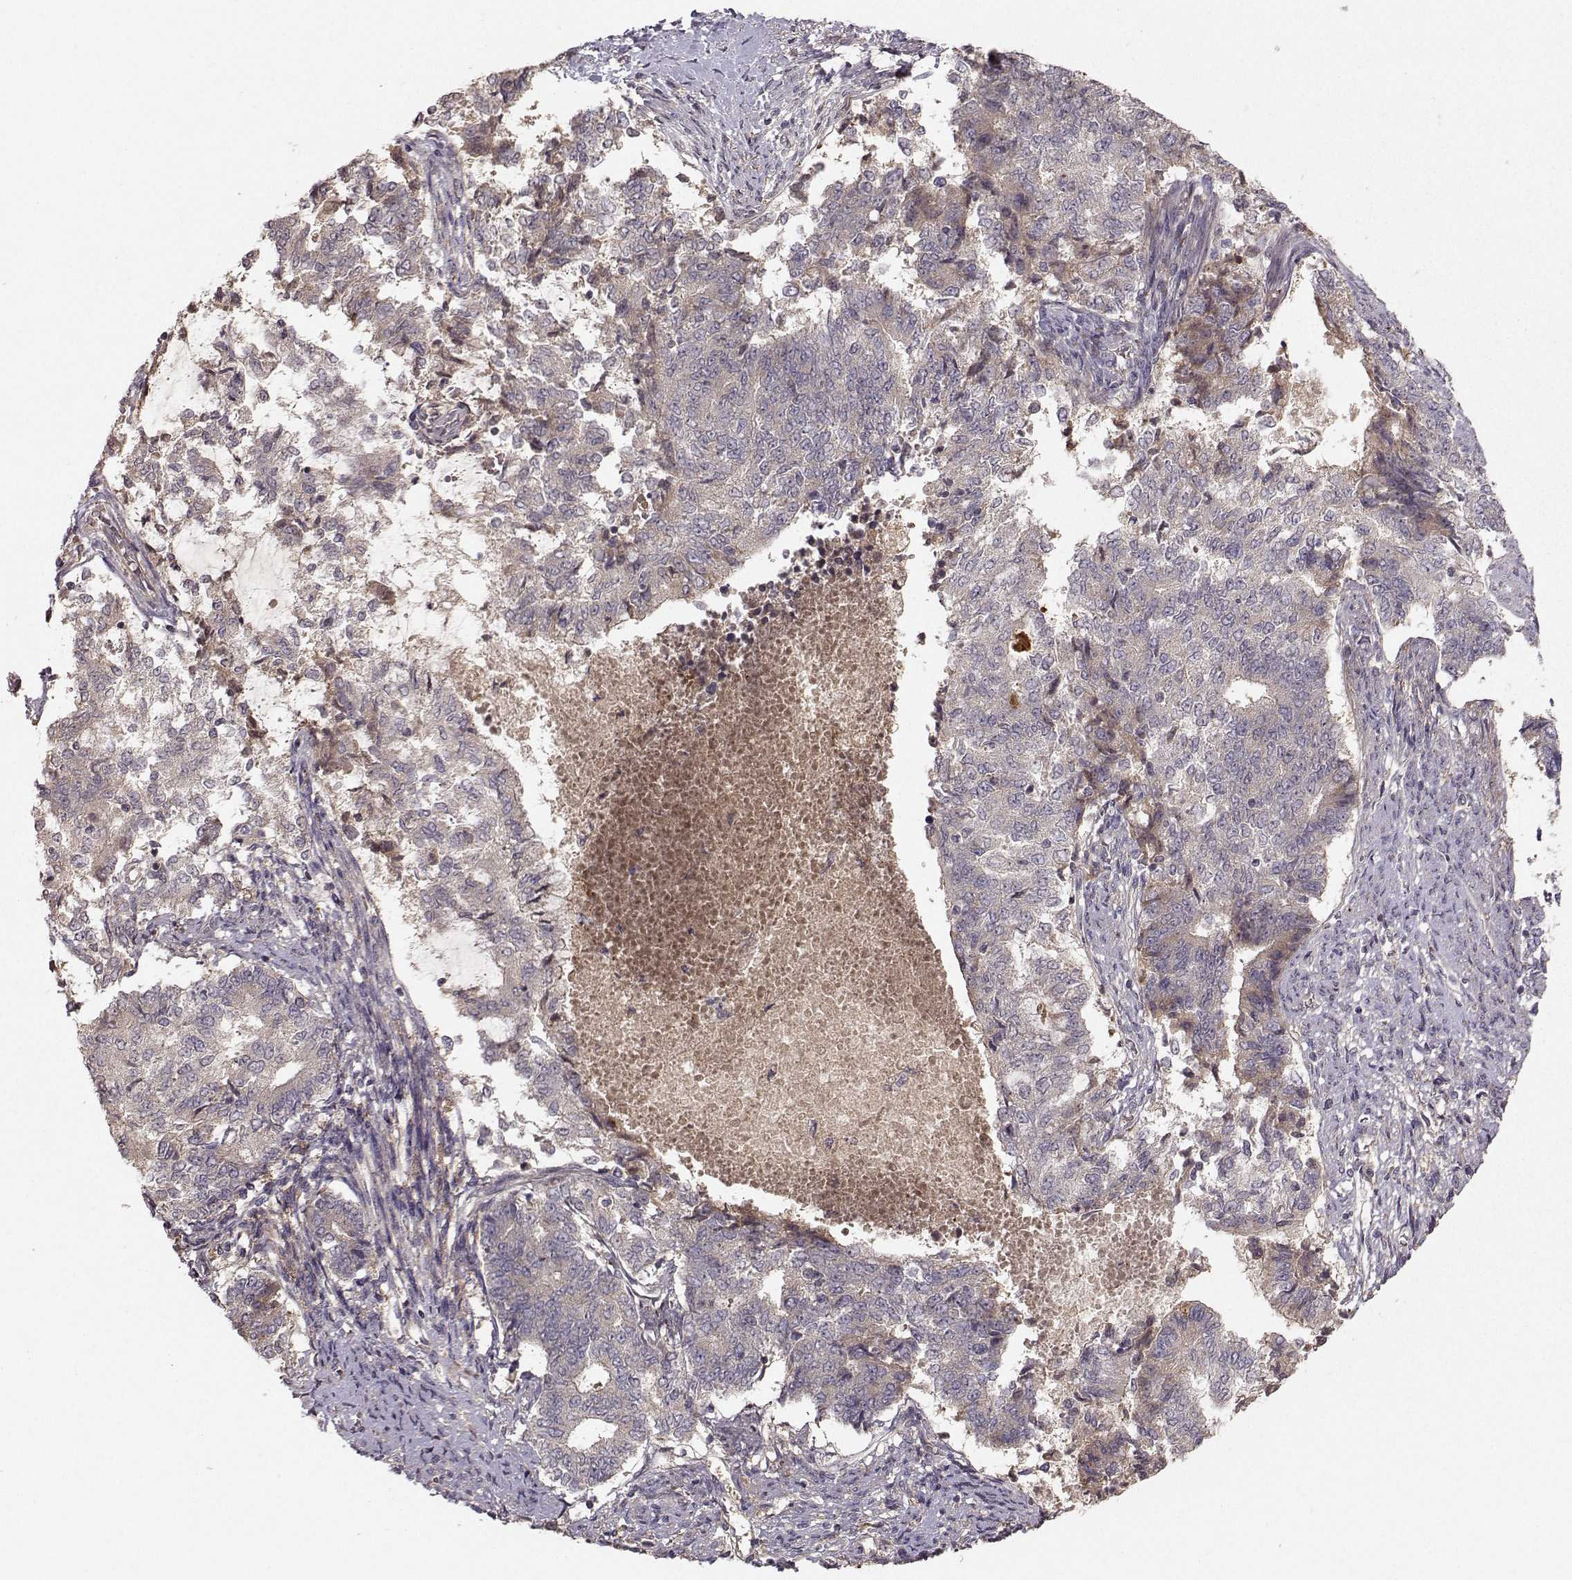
{"staining": {"intensity": "weak", "quantity": "<25%", "location": "cytoplasmic/membranous"}, "tissue": "endometrial cancer", "cell_type": "Tumor cells", "image_type": "cancer", "snomed": [{"axis": "morphology", "description": "Adenocarcinoma, NOS"}, {"axis": "topography", "description": "Endometrium"}], "caption": "Tumor cells are negative for brown protein staining in endometrial cancer.", "gene": "WNT6", "patient": {"sex": "female", "age": 65}}